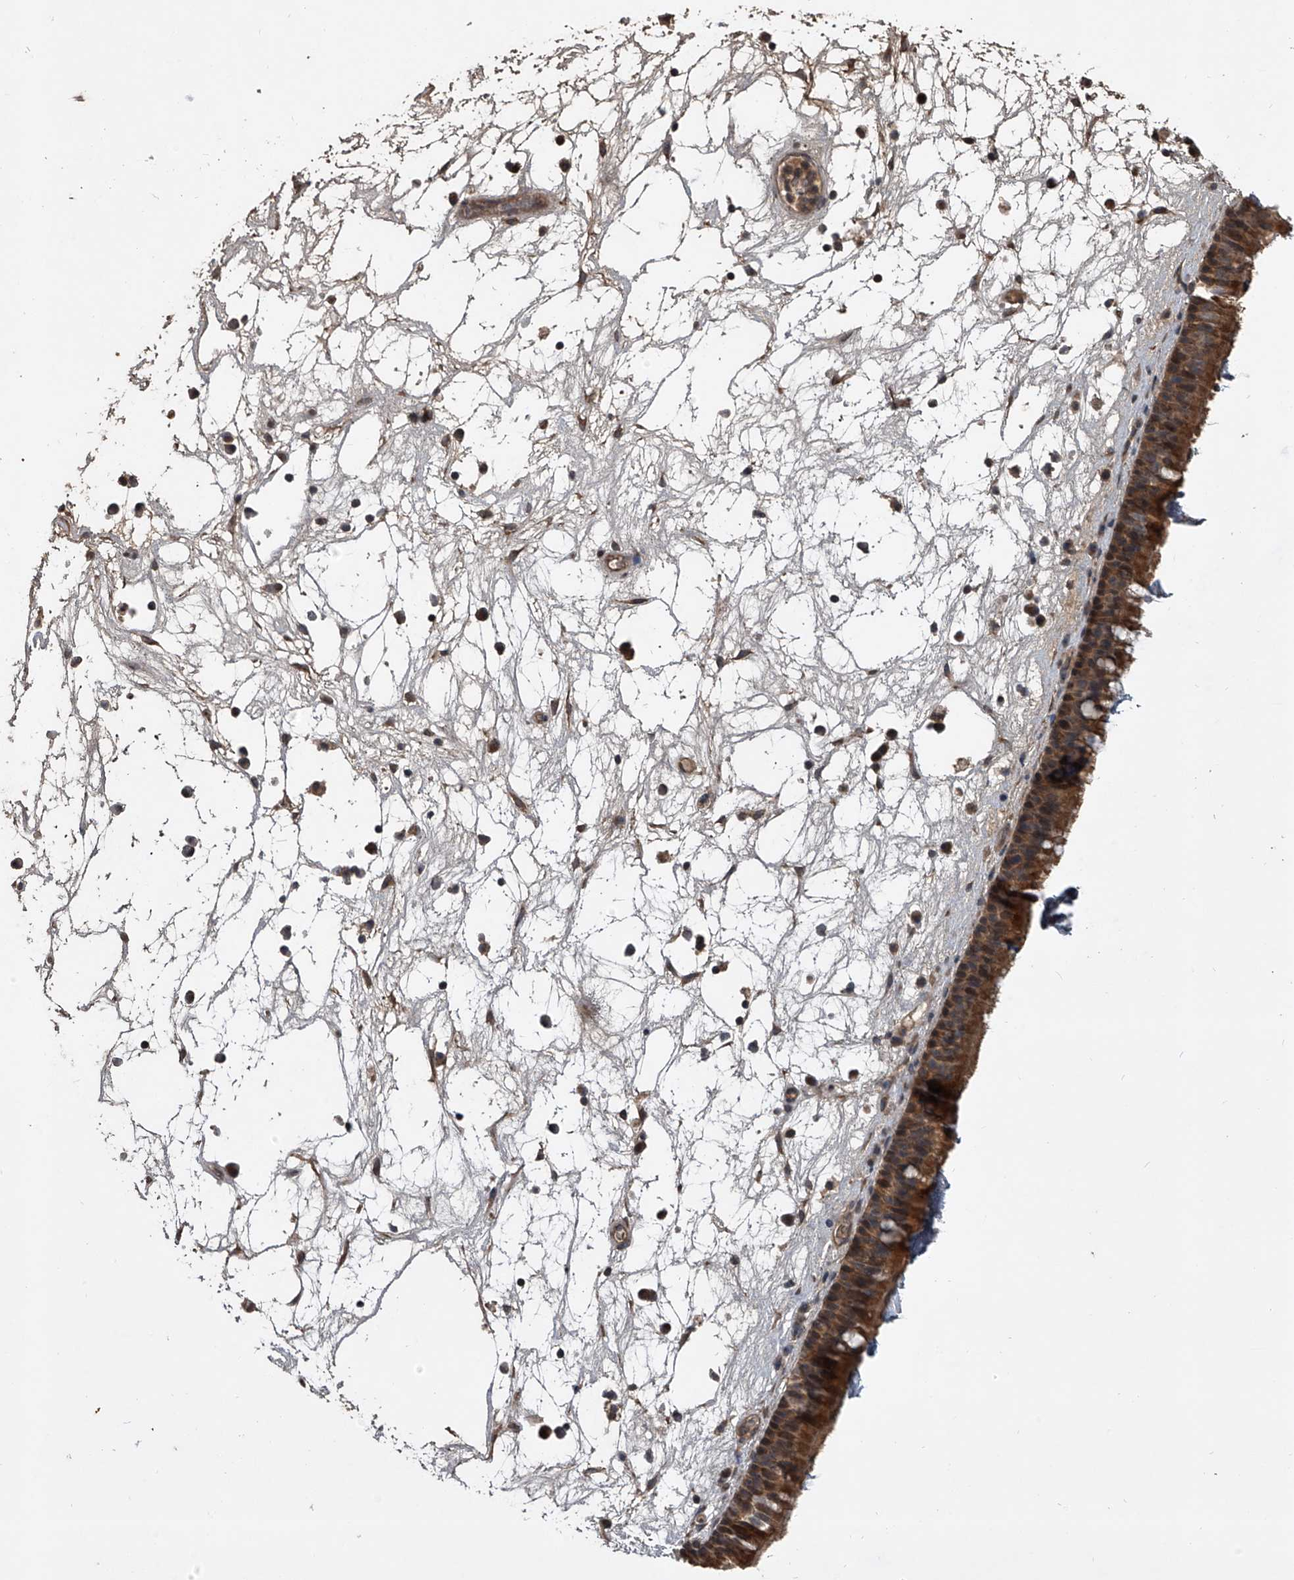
{"staining": {"intensity": "strong", "quantity": ">75%", "location": "cytoplasmic/membranous"}, "tissue": "nasopharynx", "cell_type": "Respiratory epithelial cells", "image_type": "normal", "snomed": [{"axis": "morphology", "description": "Normal tissue, NOS"}, {"axis": "morphology", "description": "Inflammation, NOS"}, {"axis": "morphology", "description": "Malignant melanoma, Metastatic site"}, {"axis": "topography", "description": "Nasopharynx"}], "caption": "Protein staining of unremarkable nasopharynx displays strong cytoplasmic/membranous expression in about >75% of respiratory epithelial cells.", "gene": "NFS1", "patient": {"sex": "male", "age": 70}}